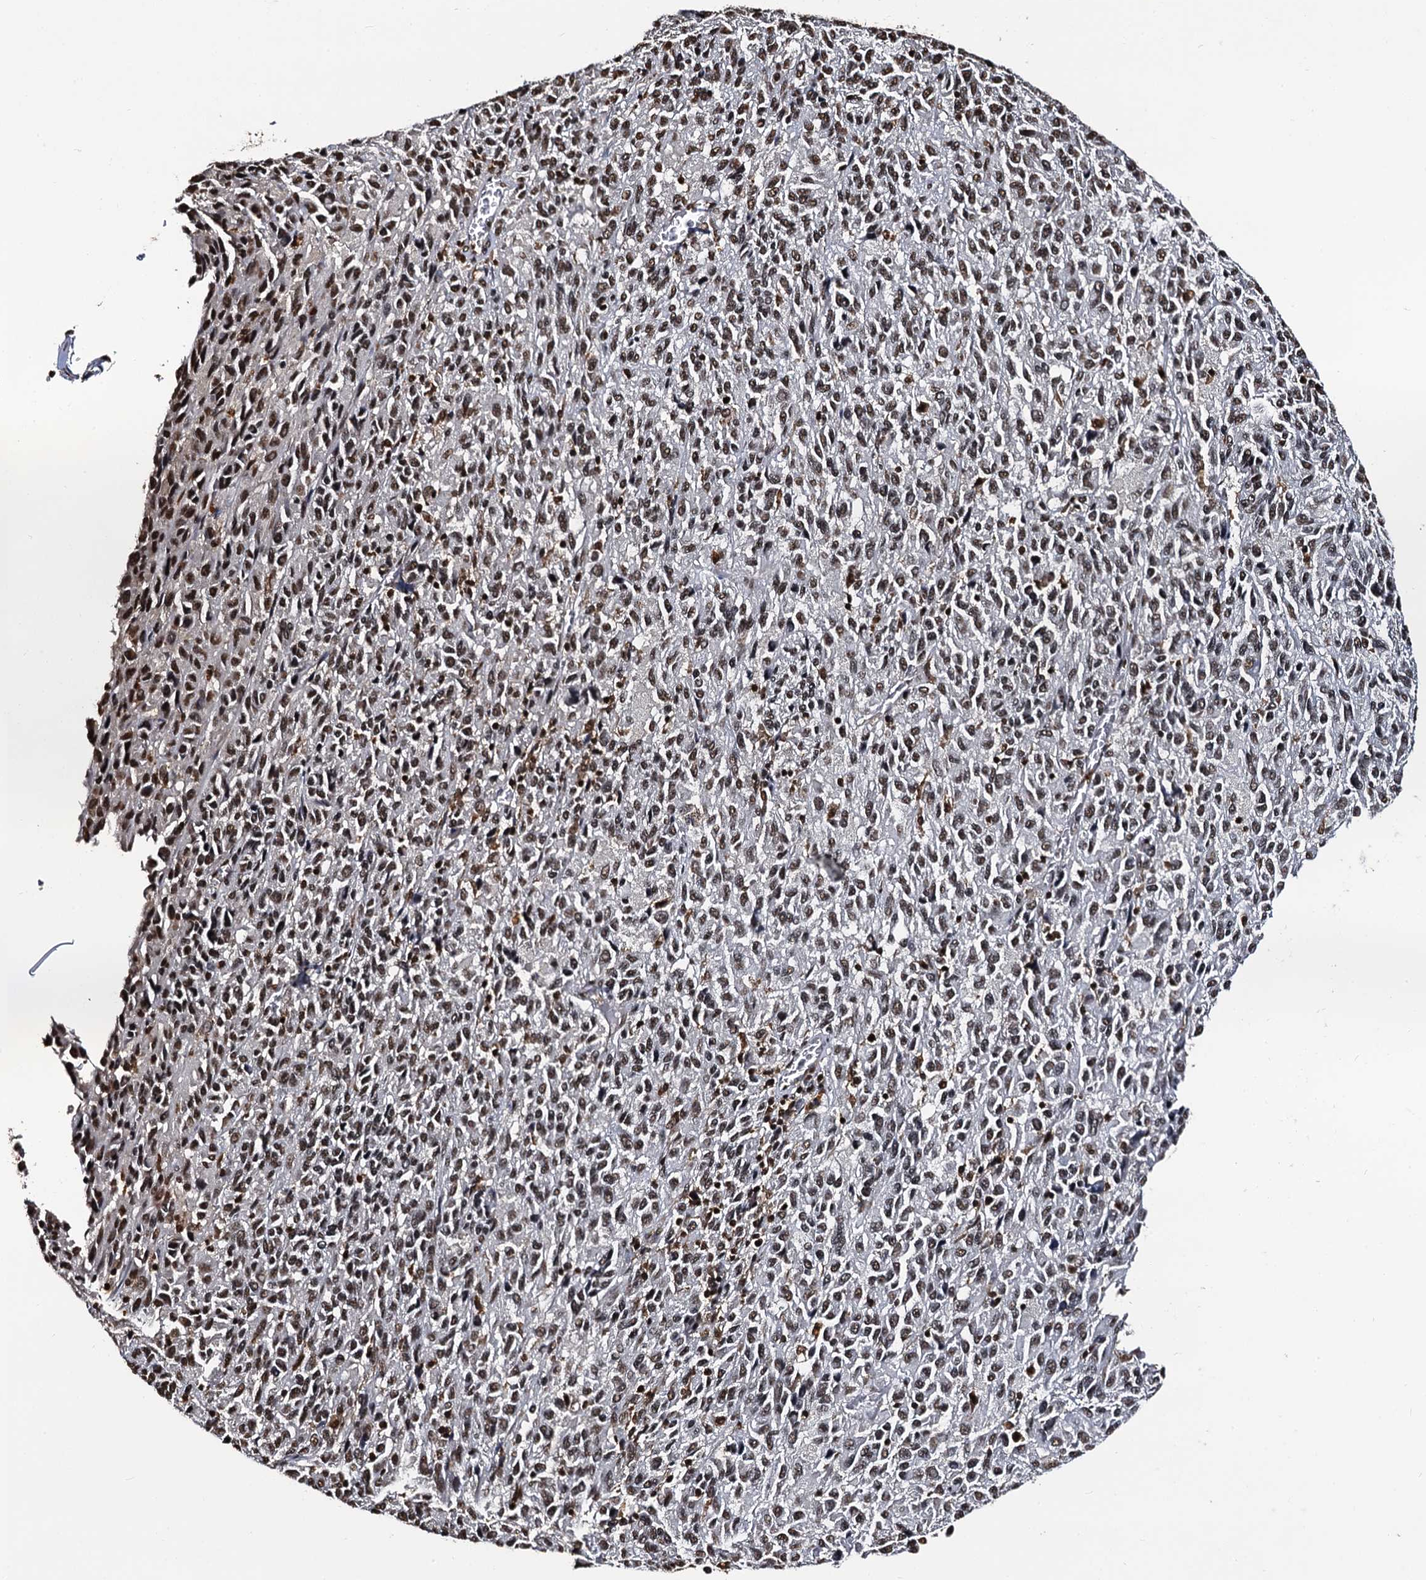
{"staining": {"intensity": "moderate", "quantity": ">75%", "location": "nuclear"}, "tissue": "melanoma", "cell_type": "Tumor cells", "image_type": "cancer", "snomed": [{"axis": "morphology", "description": "Malignant melanoma, Metastatic site"}, {"axis": "topography", "description": "Lung"}], "caption": "Melanoma stained for a protein reveals moderate nuclear positivity in tumor cells. Nuclei are stained in blue.", "gene": "SNRPD2", "patient": {"sex": "male", "age": 64}}